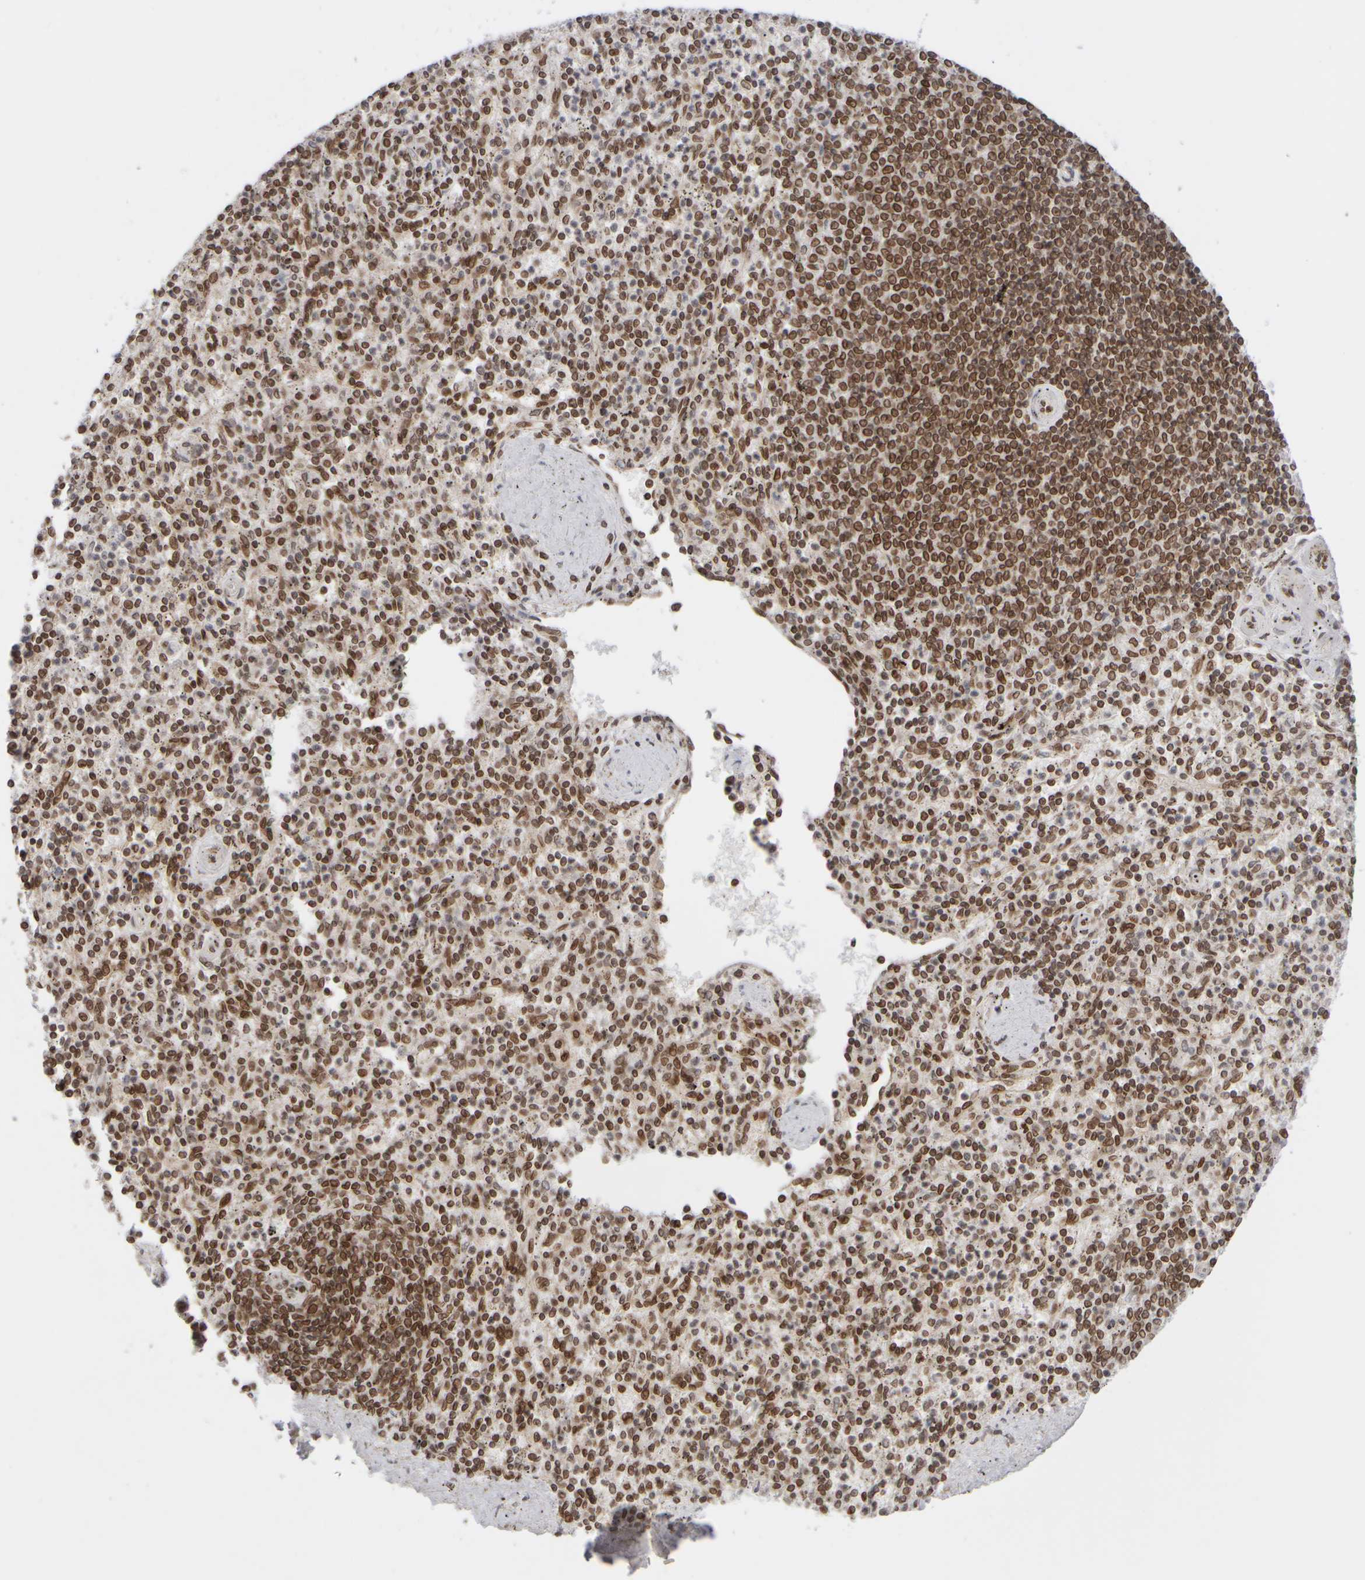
{"staining": {"intensity": "strong", "quantity": ">75%", "location": "cytoplasmic/membranous,nuclear"}, "tissue": "spleen", "cell_type": "Cells in red pulp", "image_type": "normal", "snomed": [{"axis": "morphology", "description": "Normal tissue, NOS"}, {"axis": "topography", "description": "Spleen"}], "caption": "The histopathology image displays immunohistochemical staining of unremarkable spleen. There is strong cytoplasmic/membranous,nuclear expression is appreciated in approximately >75% of cells in red pulp.", "gene": "ZC3HC1", "patient": {"sex": "male", "age": 72}}